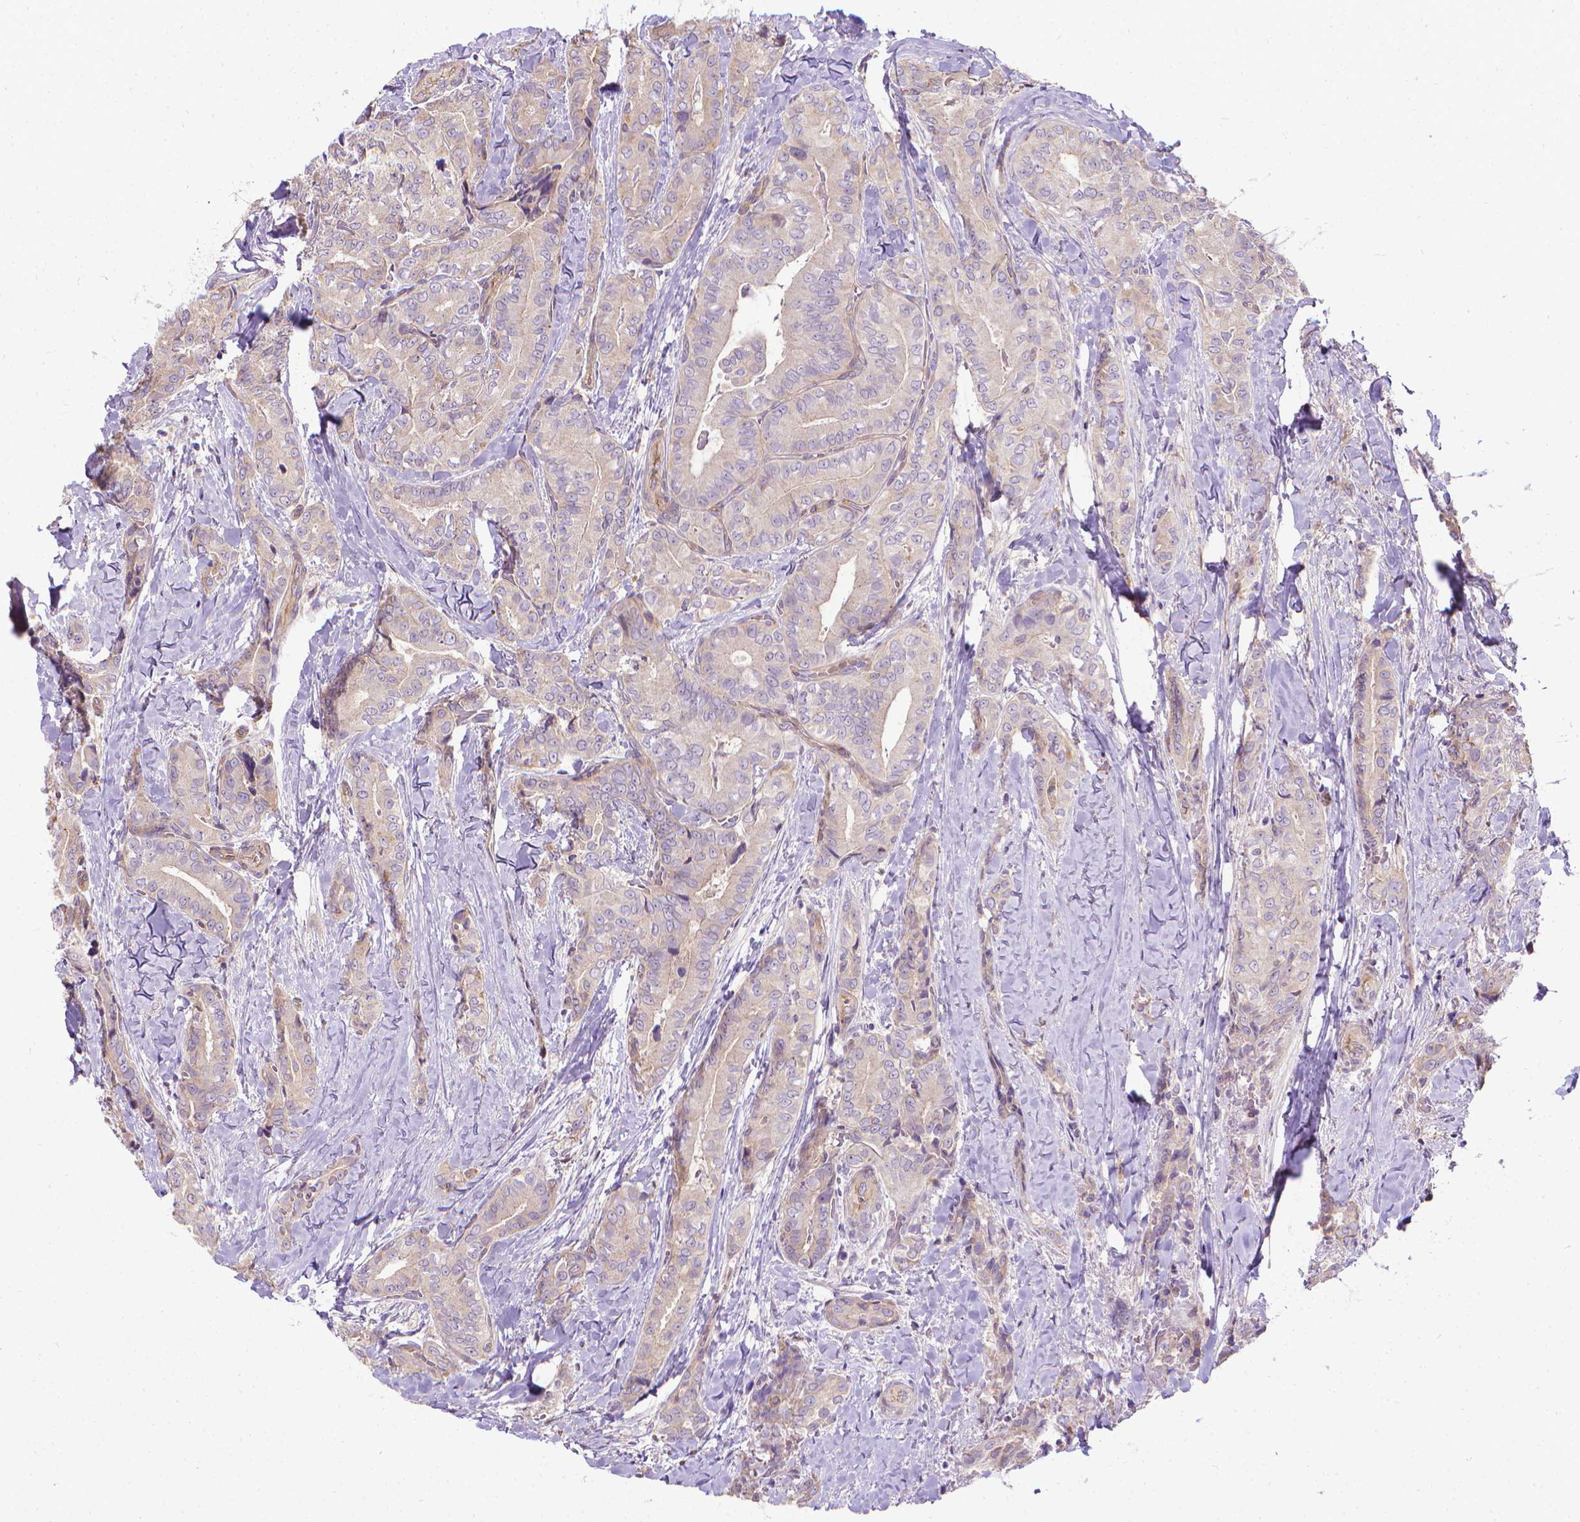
{"staining": {"intensity": "negative", "quantity": "none", "location": "none"}, "tissue": "thyroid cancer", "cell_type": "Tumor cells", "image_type": "cancer", "snomed": [{"axis": "morphology", "description": "Papillary adenocarcinoma, NOS"}, {"axis": "topography", "description": "Thyroid gland"}], "caption": "A photomicrograph of human thyroid papillary adenocarcinoma is negative for staining in tumor cells.", "gene": "CFAP299", "patient": {"sex": "male", "age": 61}}